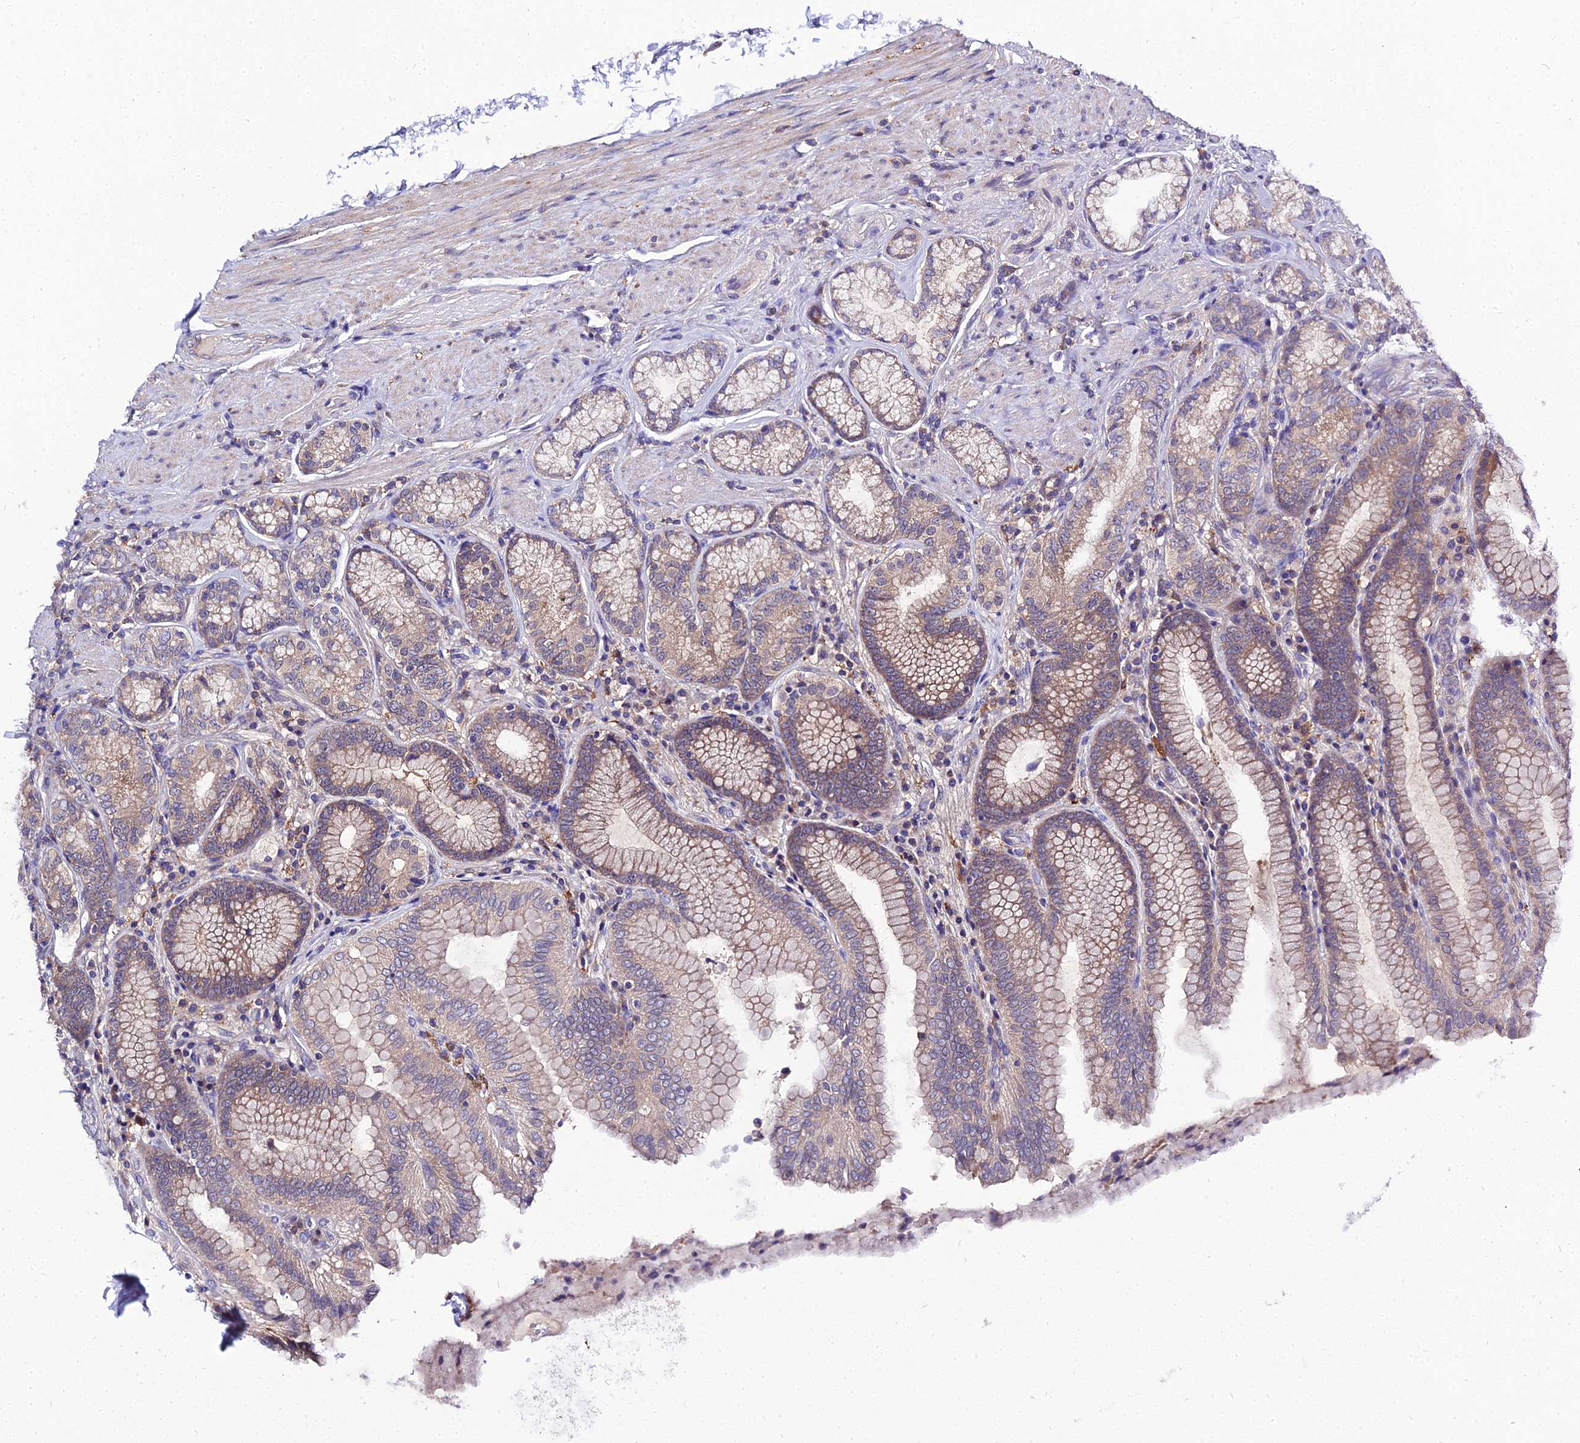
{"staining": {"intensity": "strong", "quantity": "<25%", "location": "cytoplasmic/membranous"}, "tissue": "stomach", "cell_type": "Glandular cells", "image_type": "normal", "snomed": [{"axis": "morphology", "description": "Normal tissue, NOS"}, {"axis": "topography", "description": "Stomach, upper"}, {"axis": "topography", "description": "Stomach, lower"}], "caption": "A photomicrograph showing strong cytoplasmic/membranous positivity in approximately <25% of glandular cells in normal stomach, as visualized by brown immunohistochemical staining.", "gene": "C2orf69", "patient": {"sex": "female", "age": 76}}